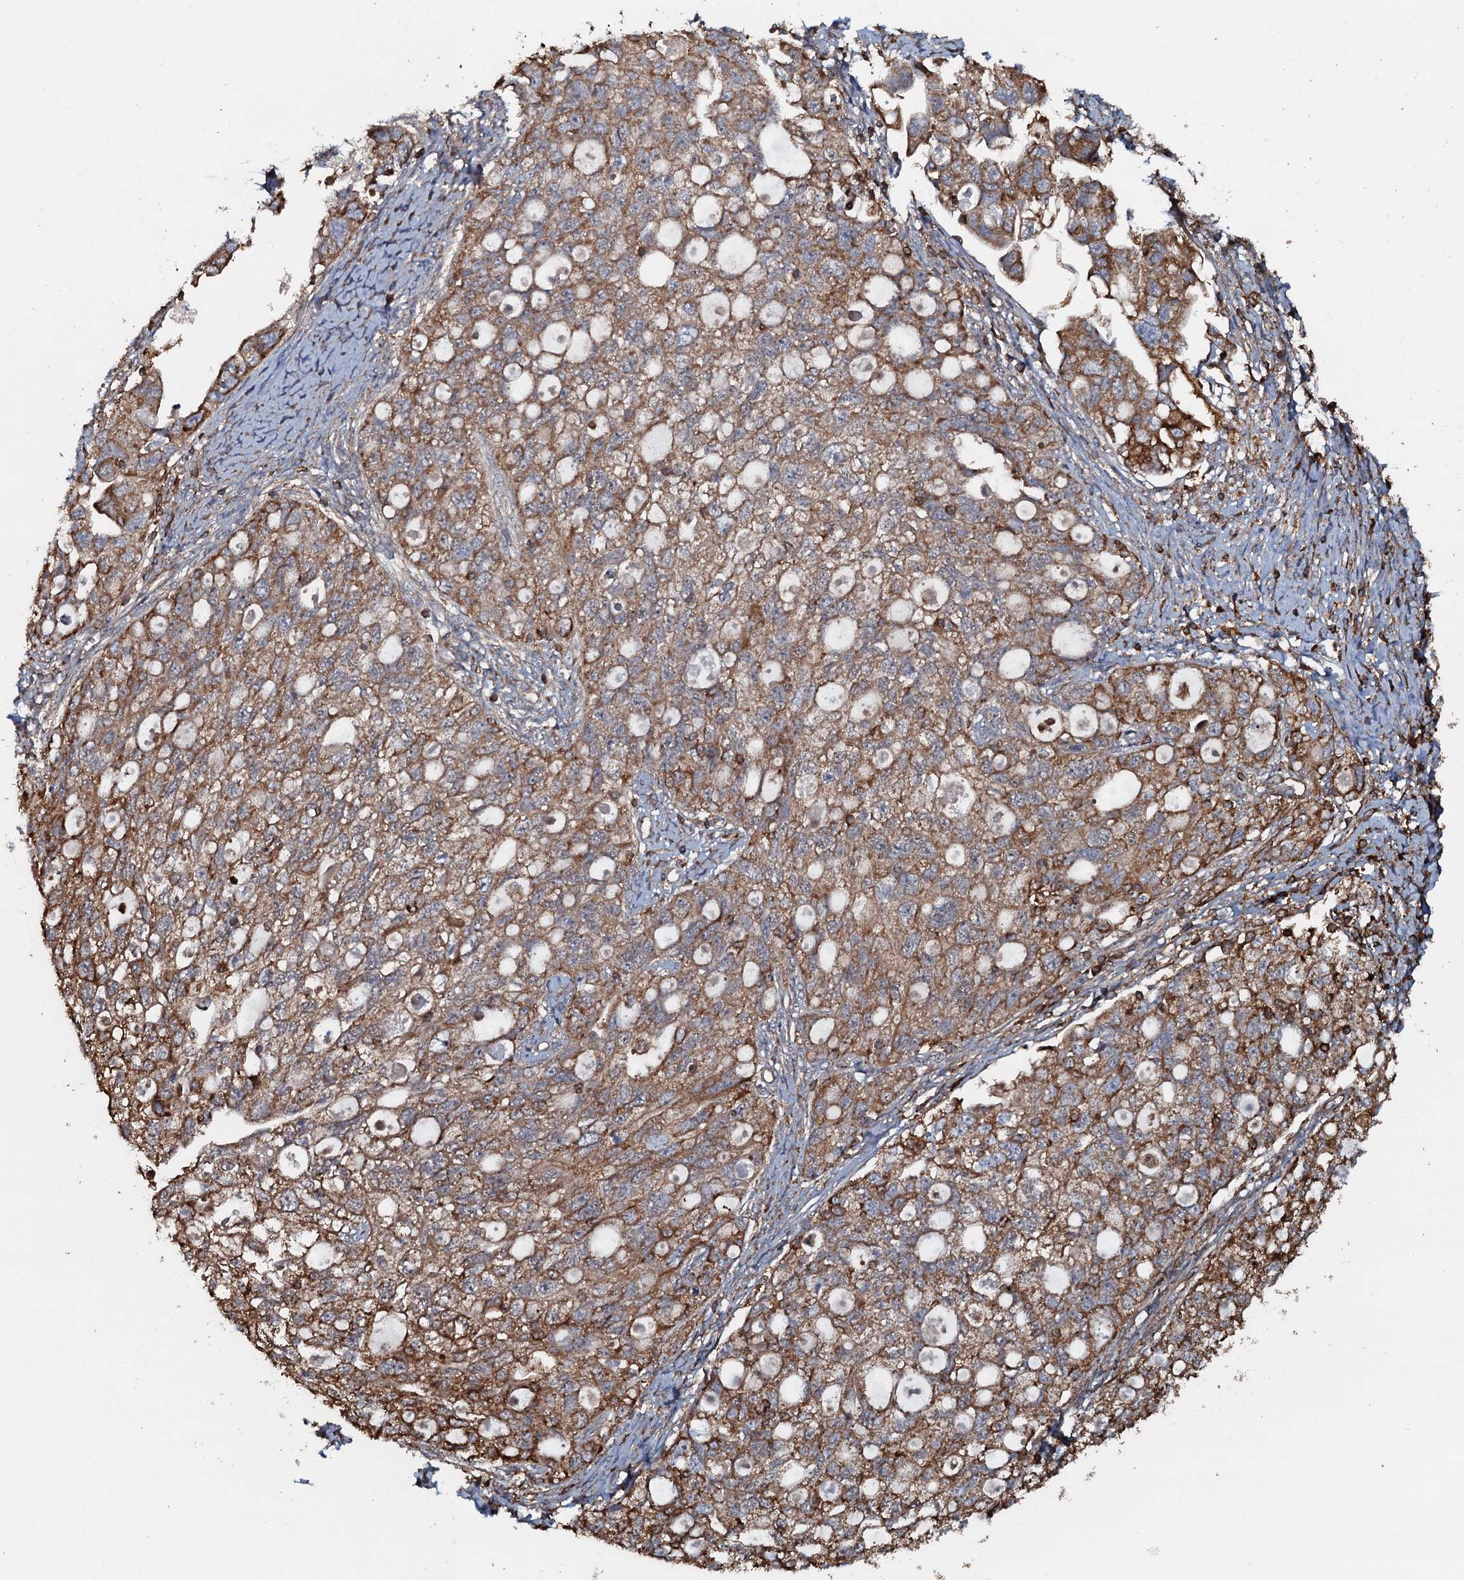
{"staining": {"intensity": "moderate", "quantity": ">75%", "location": "cytoplasmic/membranous"}, "tissue": "ovarian cancer", "cell_type": "Tumor cells", "image_type": "cancer", "snomed": [{"axis": "morphology", "description": "Carcinoma, NOS"}, {"axis": "morphology", "description": "Cystadenocarcinoma, serous, NOS"}, {"axis": "topography", "description": "Ovary"}], "caption": "IHC micrograph of human ovarian cancer stained for a protein (brown), which demonstrates medium levels of moderate cytoplasmic/membranous positivity in approximately >75% of tumor cells.", "gene": "VWA8", "patient": {"sex": "female", "age": 69}}